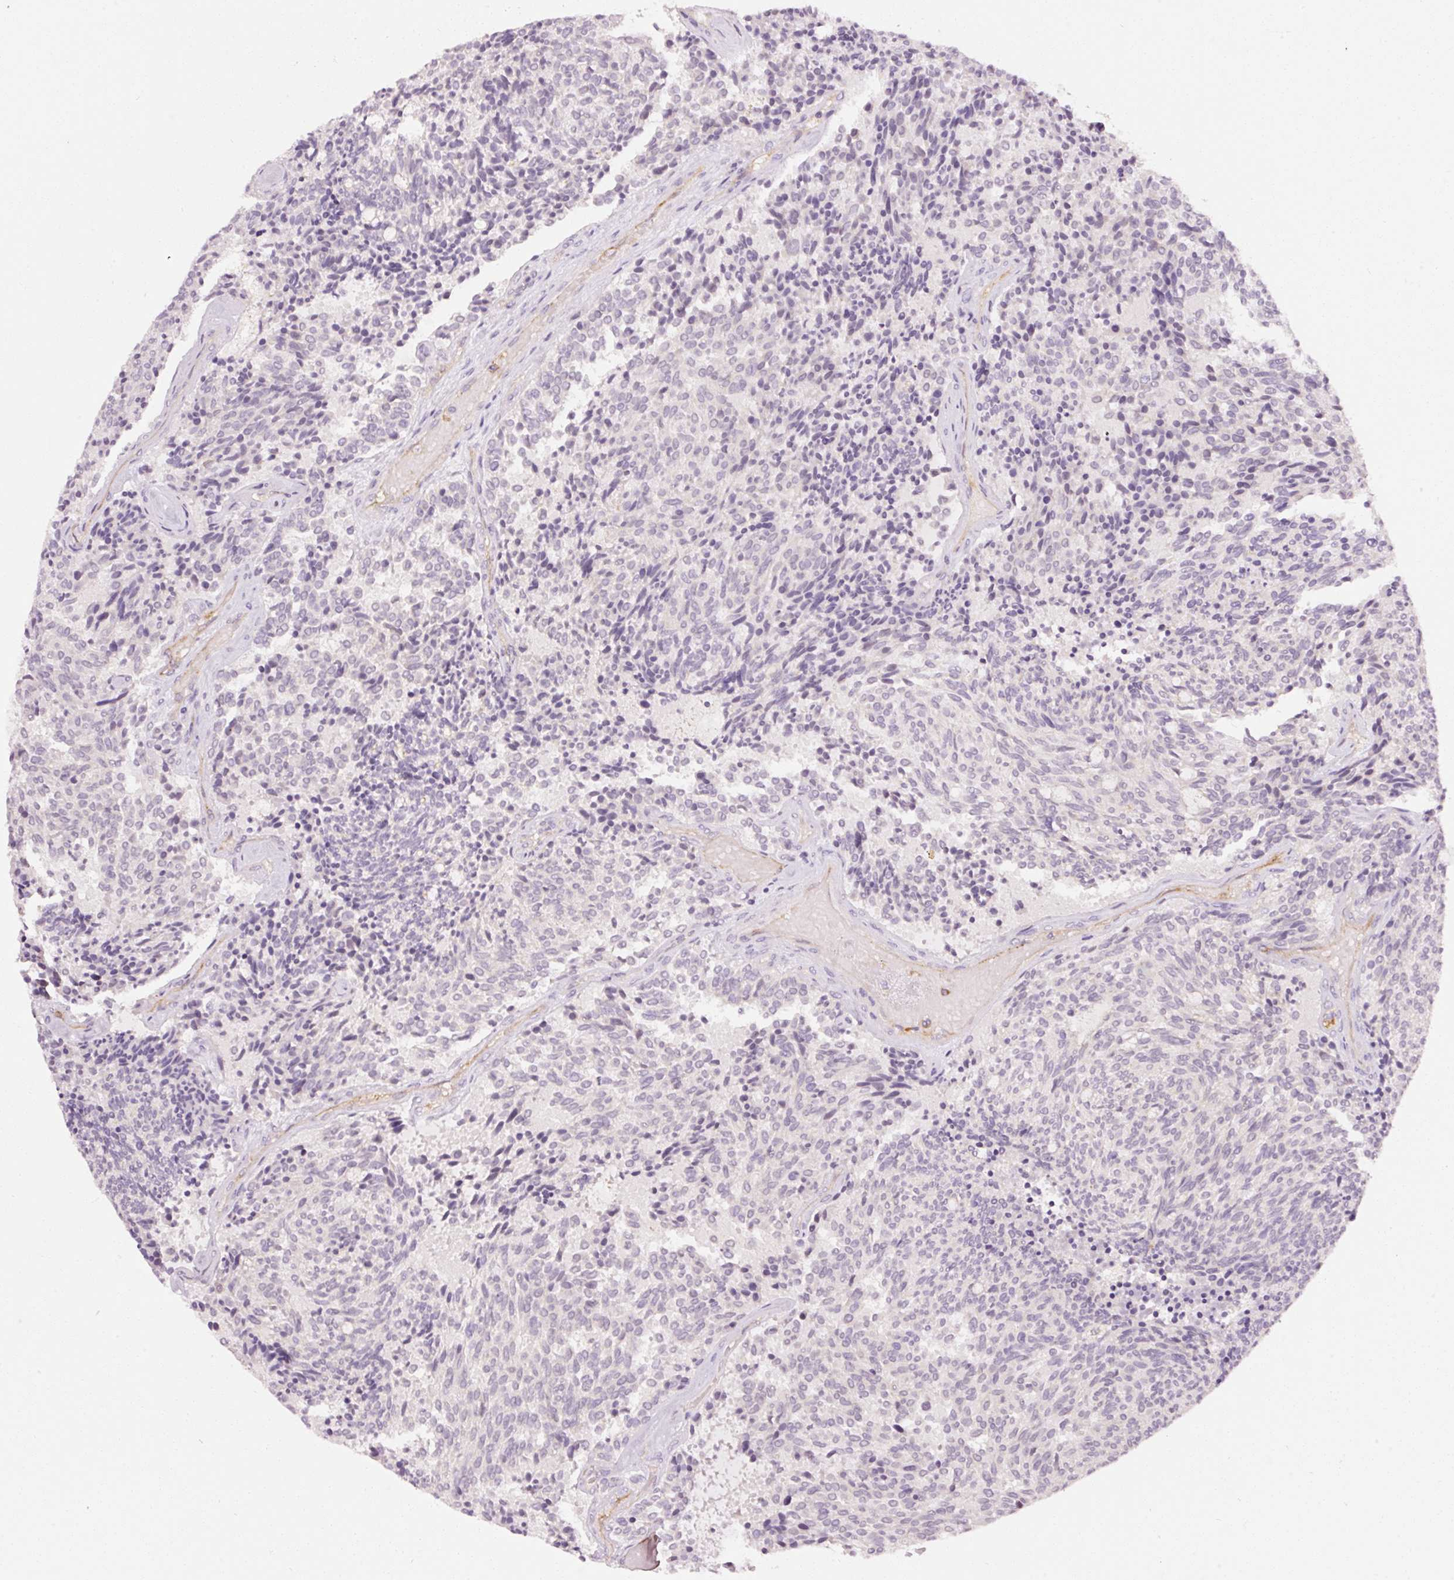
{"staining": {"intensity": "negative", "quantity": "none", "location": "none"}, "tissue": "carcinoid", "cell_type": "Tumor cells", "image_type": "cancer", "snomed": [{"axis": "morphology", "description": "Carcinoid, malignant, NOS"}, {"axis": "topography", "description": "Pancreas"}], "caption": "Immunohistochemistry (IHC) image of neoplastic tissue: carcinoid stained with DAB (3,3'-diaminobenzidine) demonstrates no significant protein staining in tumor cells.", "gene": "ABCB4", "patient": {"sex": "female", "age": 54}}